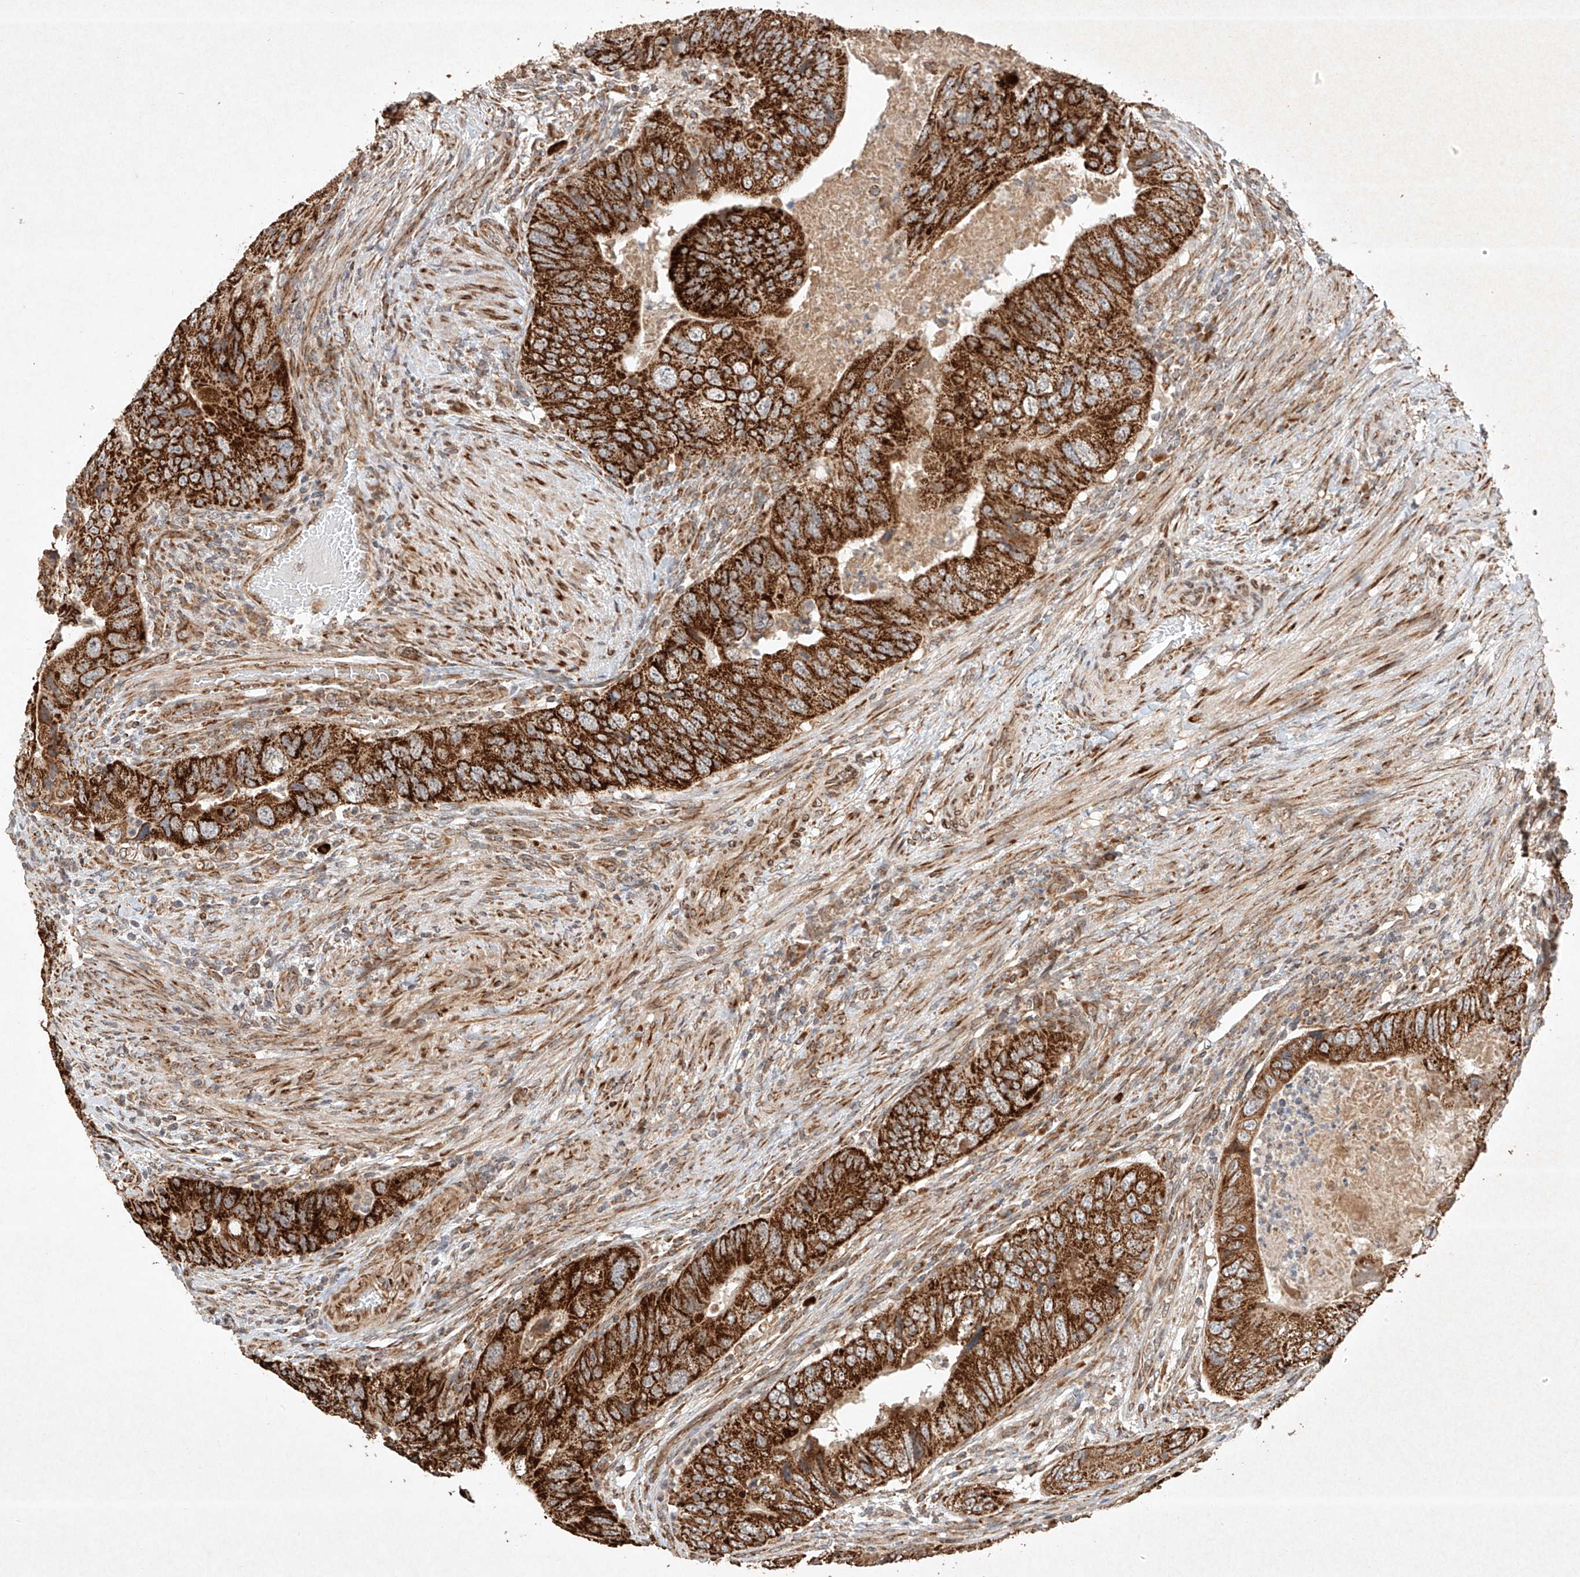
{"staining": {"intensity": "strong", "quantity": ">75%", "location": "cytoplasmic/membranous"}, "tissue": "colorectal cancer", "cell_type": "Tumor cells", "image_type": "cancer", "snomed": [{"axis": "morphology", "description": "Adenocarcinoma, NOS"}, {"axis": "topography", "description": "Rectum"}], "caption": "Adenocarcinoma (colorectal) was stained to show a protein in brown. There is high levels of strong cytoplasmic/membranous staining in about >75% of tumor cells.", "gene": "SEMA3B", "patient": {"sex": "male", "age": 63}}